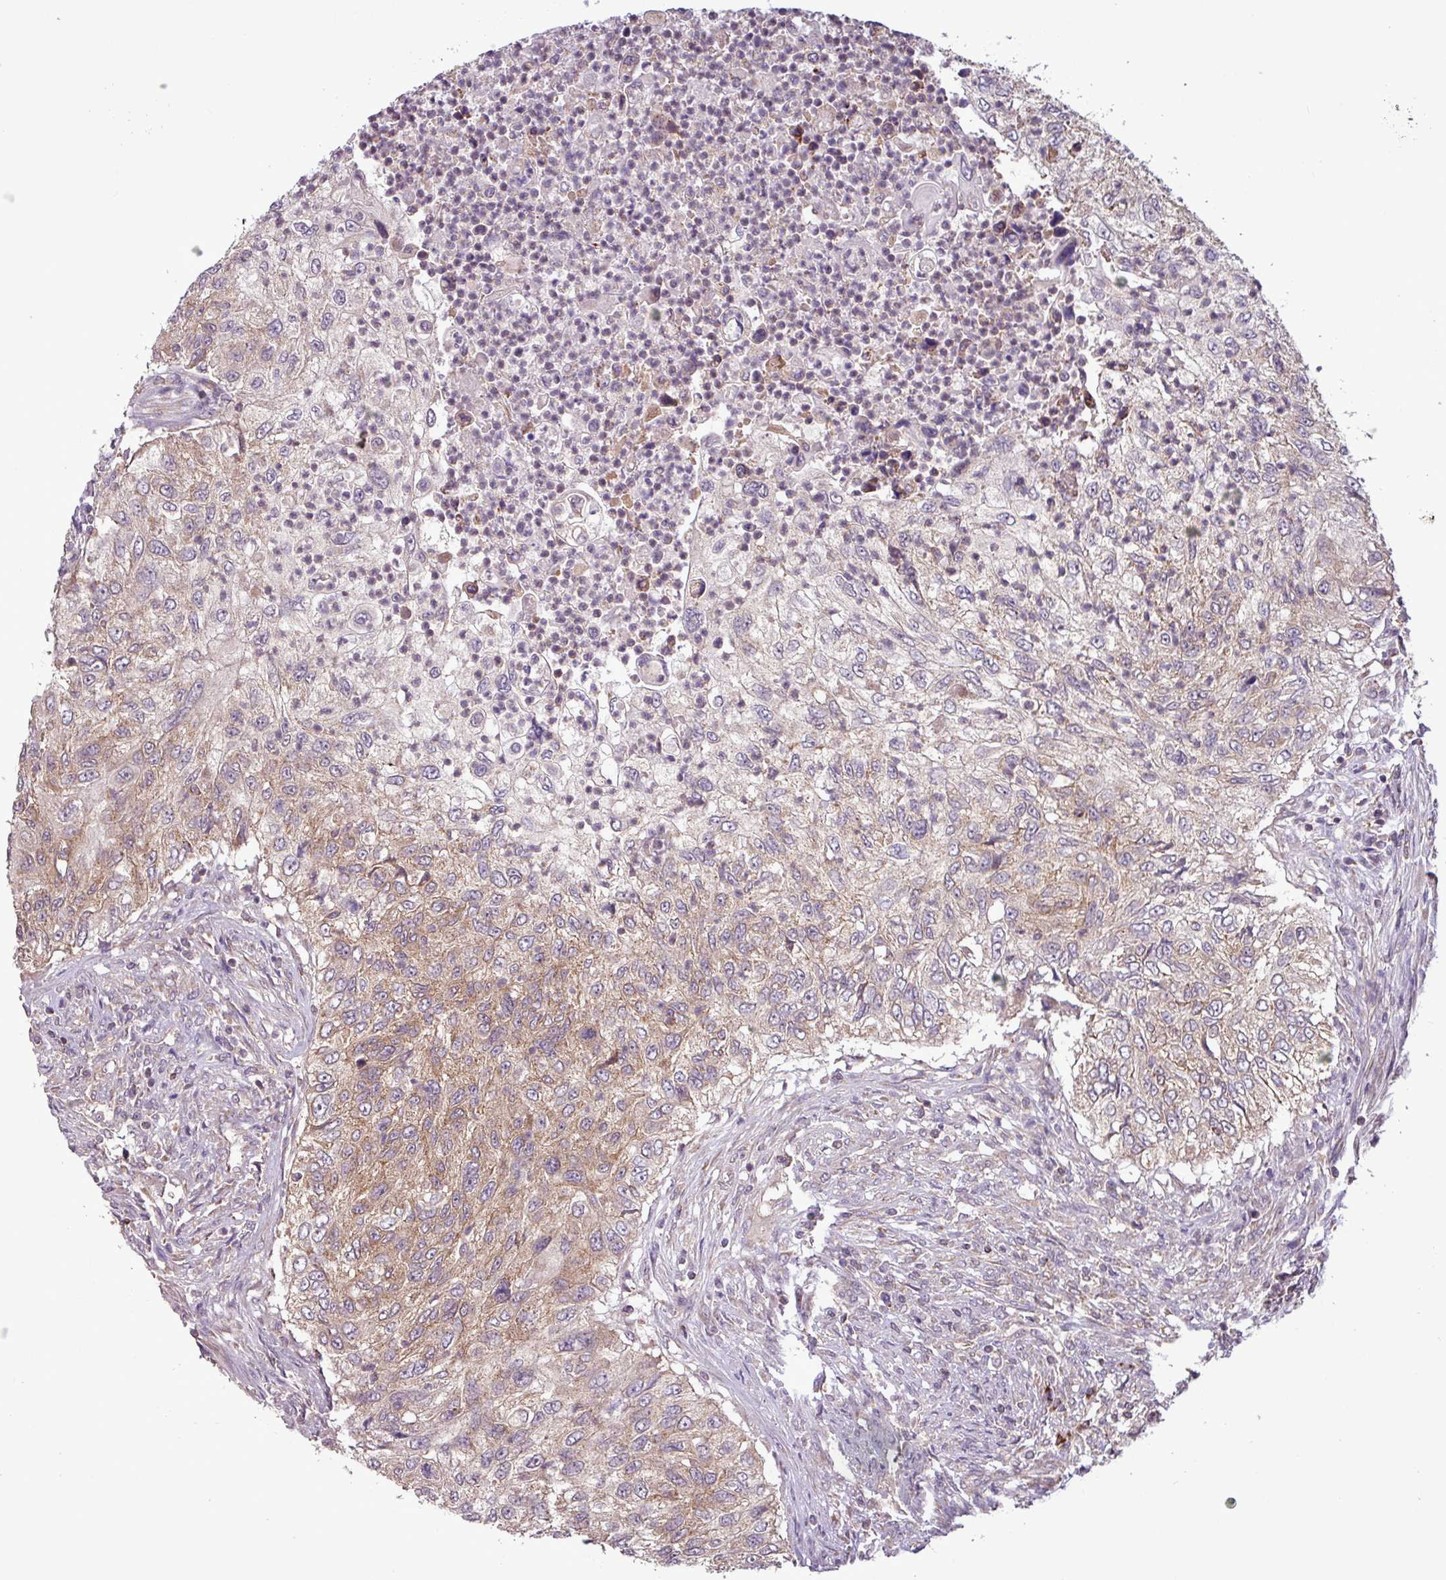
{"staining": {"intensity": "weak", "quantity": "25%-75%", "location": "cytoplasmic/membranous"}, "tissue": "urothelial cancer", "cell_type": "Tumor cells", "image_type": "cancer", "snomed": [{"axis": "morphology", "description": "Urothelial carcinoma, High grade"}, {"axis": "topography", "description": "Urinary bladder"}], "caption": "An immunohistochemistry micrograph of neoplastic tissue is shown. Protein staining in brown highlights weak cytoplasmic/membranous positivity in urothelial carcinoma (high-grade) within tumor cells. Immunohistochemistry stains the protein of interest in brown and the nuclei are stained blue.", "gene": "MCTP2", "patient": {"sex": "female", "age": 60}}